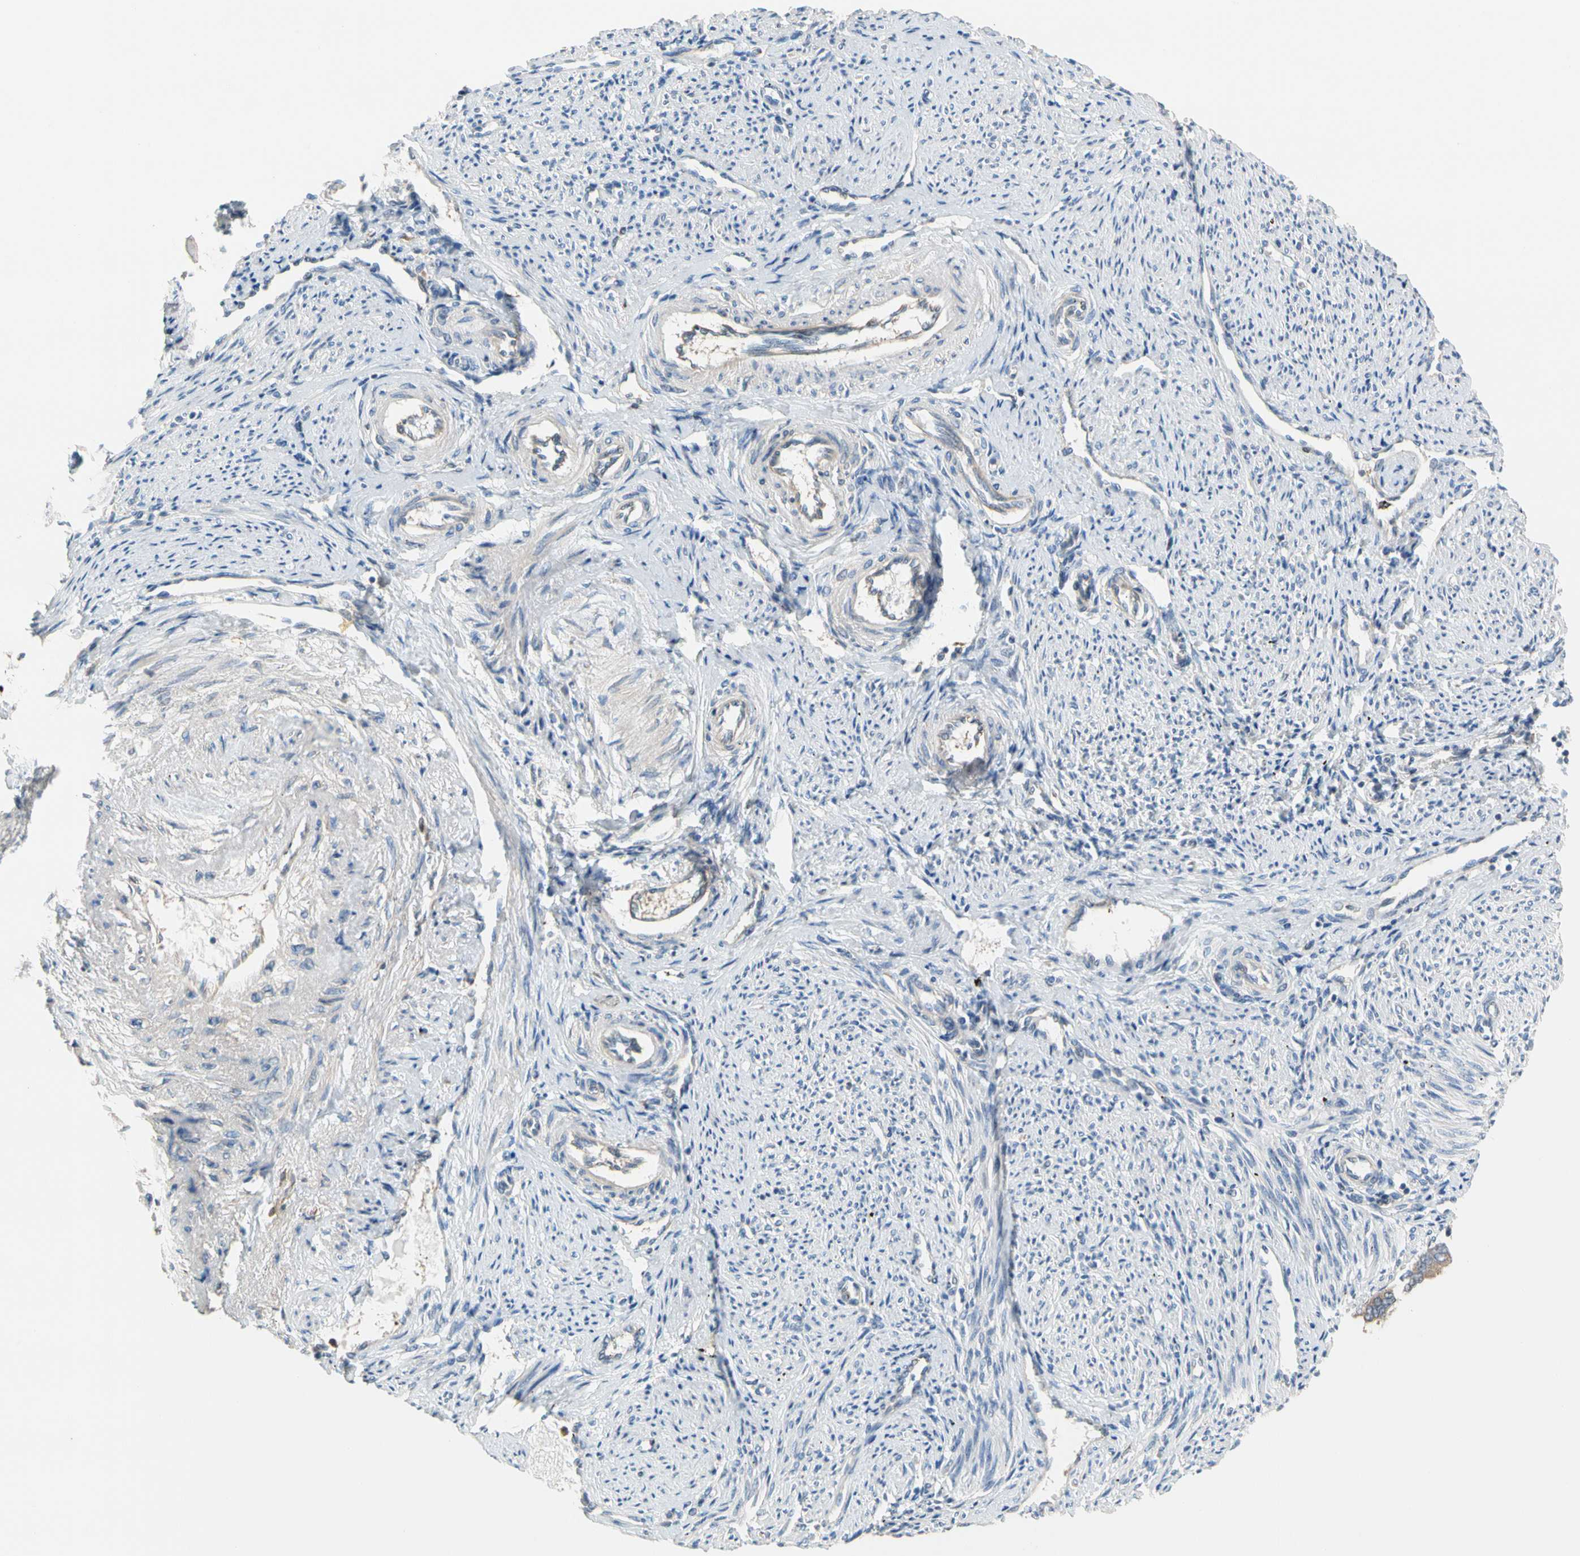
{"staining": {"intensity": "negative", "quantity": "none", "location": "none"}, "tissue": "endometrium", "cell_type": "Cells in endometrial stroma", "image_type": "normal", "snomed": [{"axis": "morphology", "description": "Normal tissue, NOS"}, {"axis": "topography", "description": "Endometrium"}], "caption": "Normal endometrium was stained to show a protein in brown. There is no significant staining in cells in endometrial stroma. Brightfield microscopy of immunohistochemistry stained with DAB (3,3'-diaminobenzidine) (brown) and hematoxylin (blue), captured at high magnification.", "gene": "GPSM2", "patient": {"sex": "female", "age": 42}}